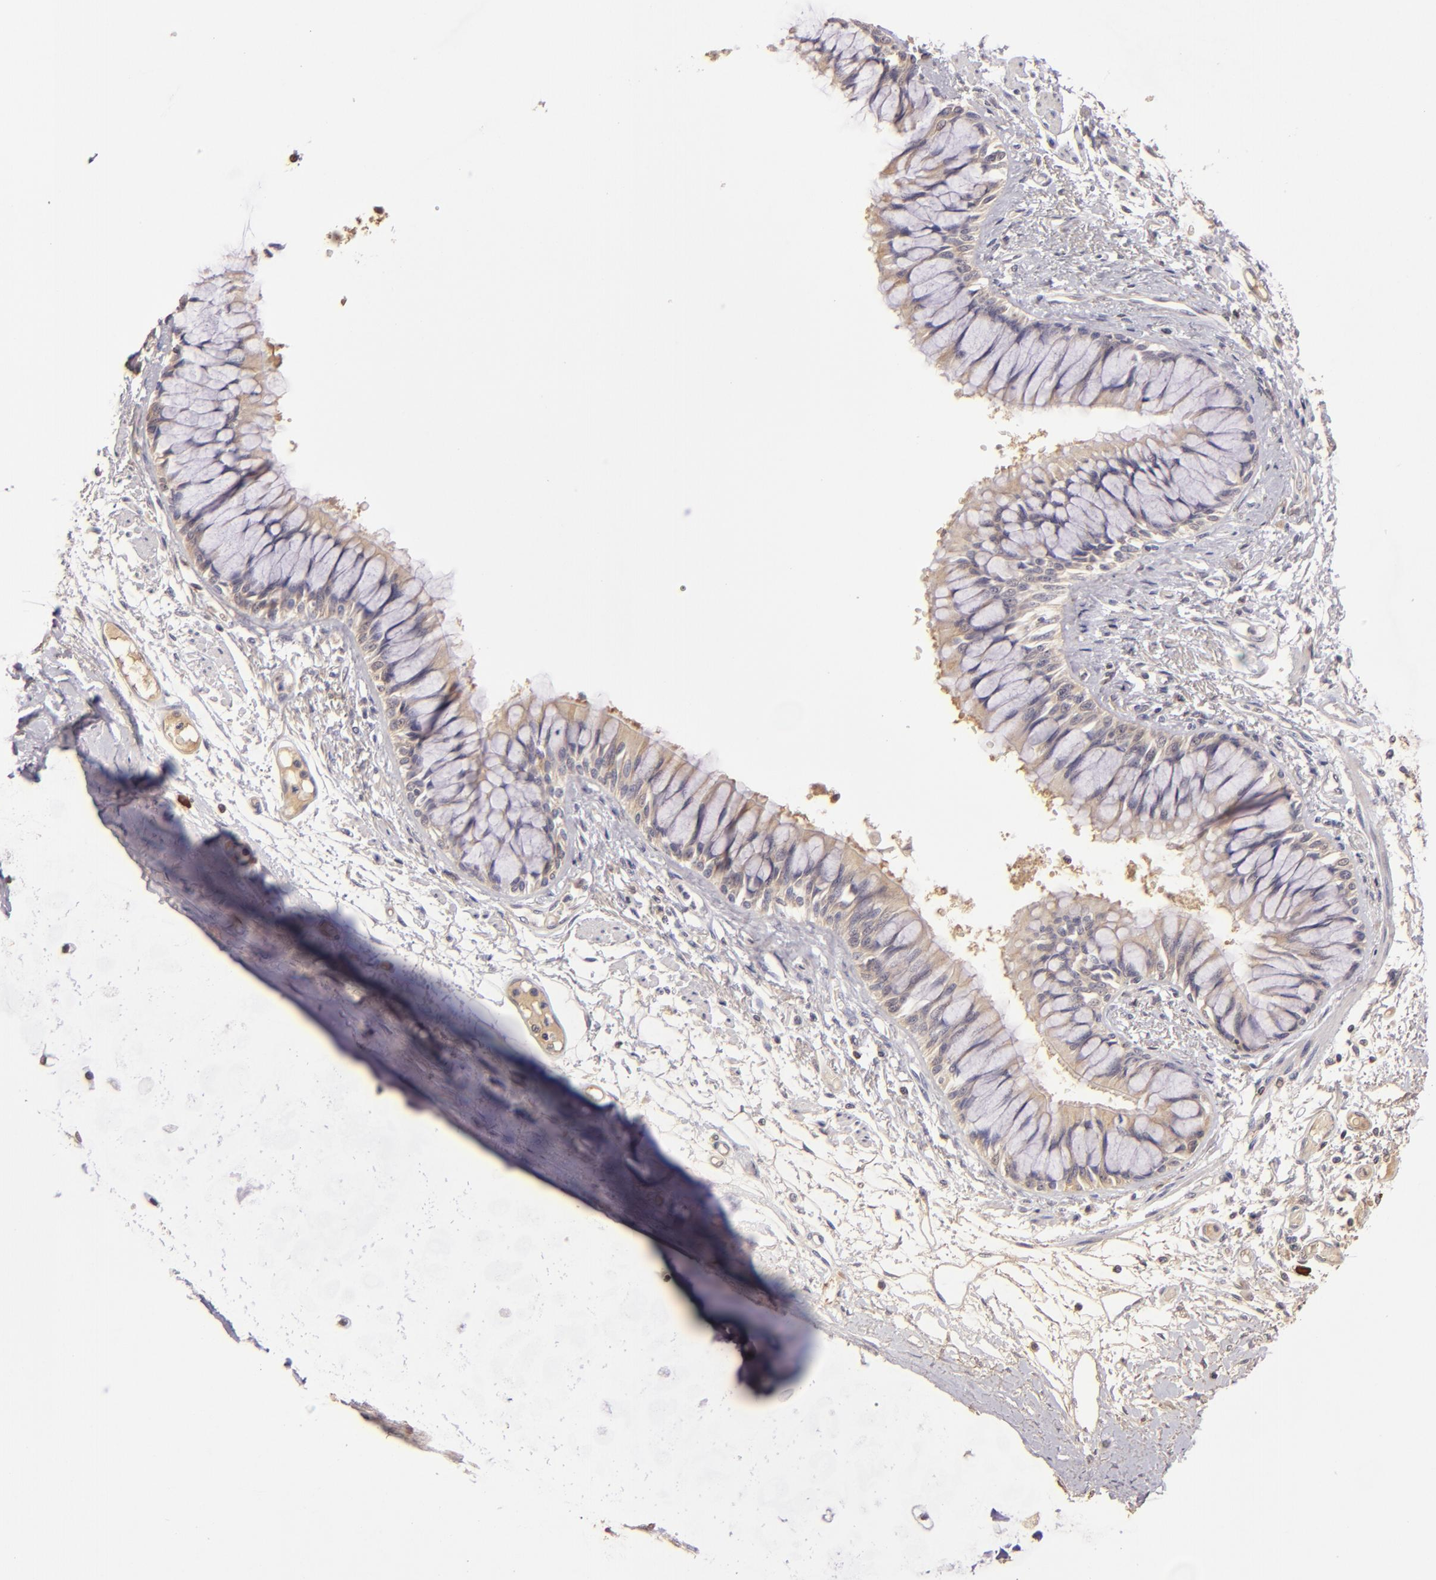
{"staining": {"intensity": "weak", "quantity": ">75%", "location": "cytoplasmic/membranous"}, "tissue": "bronchus", "cell_type": "Respiratory epithelial cells", "image_type": "normal", "snomed": [{"axis": "morphology", "description": "Normal tissue, NOS"}, {"axis": "topography", "description": "Cartilage tissue"}, {"axis": "topography", "description": "Bronchus"}, {"axis": "topography", "description": "Lung"}, {"axis": "topography", "description": "Peripheral nerve tissue"}], "caption": "Immunohistochemistry (IHC) (DAB (3,3'-diaminobenzidine)) staining of unremarkable bronchus exhibits weak cytoplasmic/membranous protein staining in approximately >75% of respiratory epithelial cells.", "gene": "ABL1", "patient": {"sex": "female", "age": 49}}